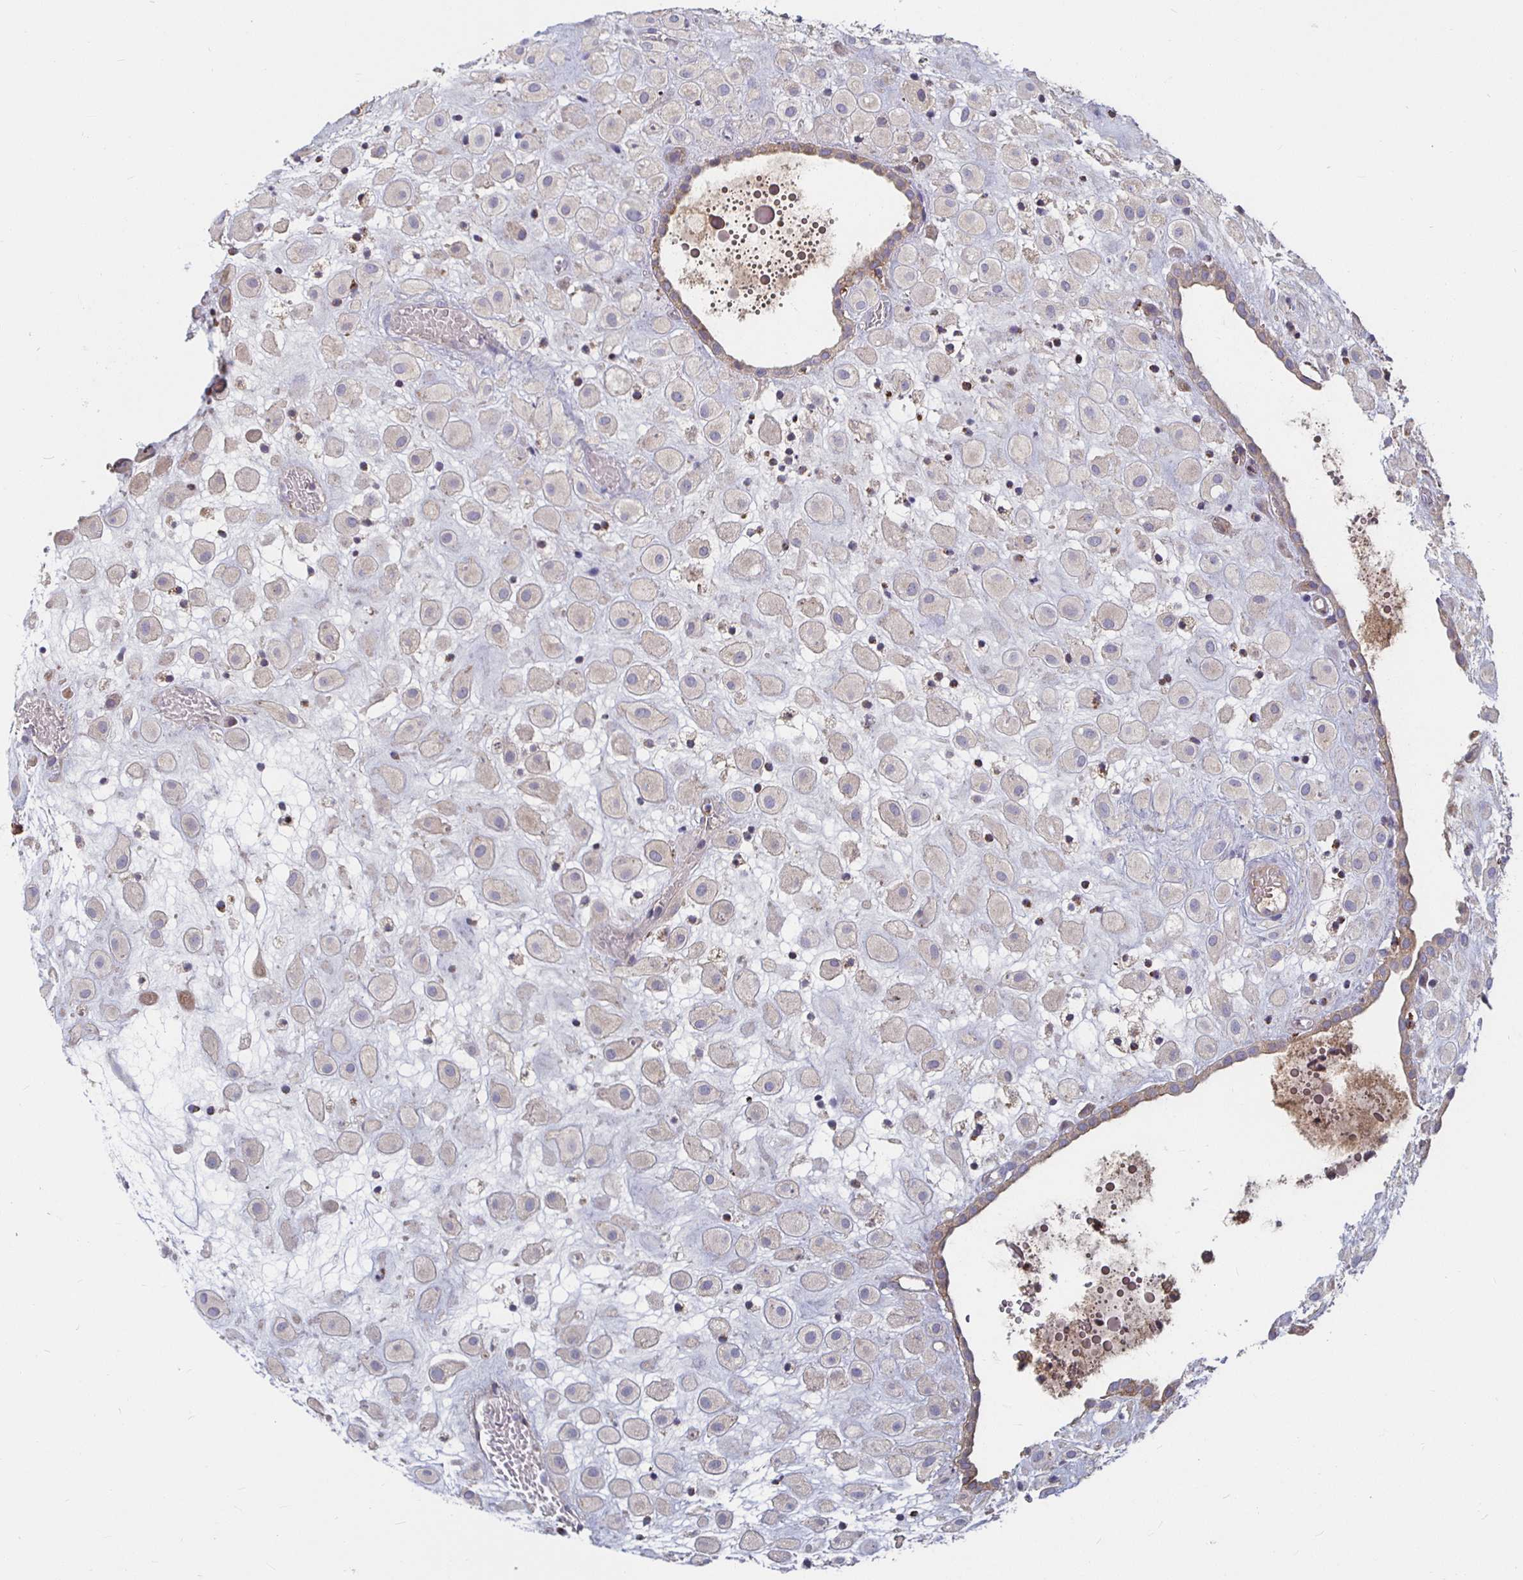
{"staining": {"intensity": "negative", "quantity": "none", "location": "none"}, "tissue": "placenta", "cell_type": "Decidual cells", "image_type": "normal", "snomed": [{"axis": "morphology", "description": "Normal tissue, NOS"}, {"axis": "topography", "description": "Placenta"}], "caption": "Decidual cells show no significant protein staining in unremarkable placenta.", "gene": "RNF144B", "patient": {"sex": "female", "age": 24}}